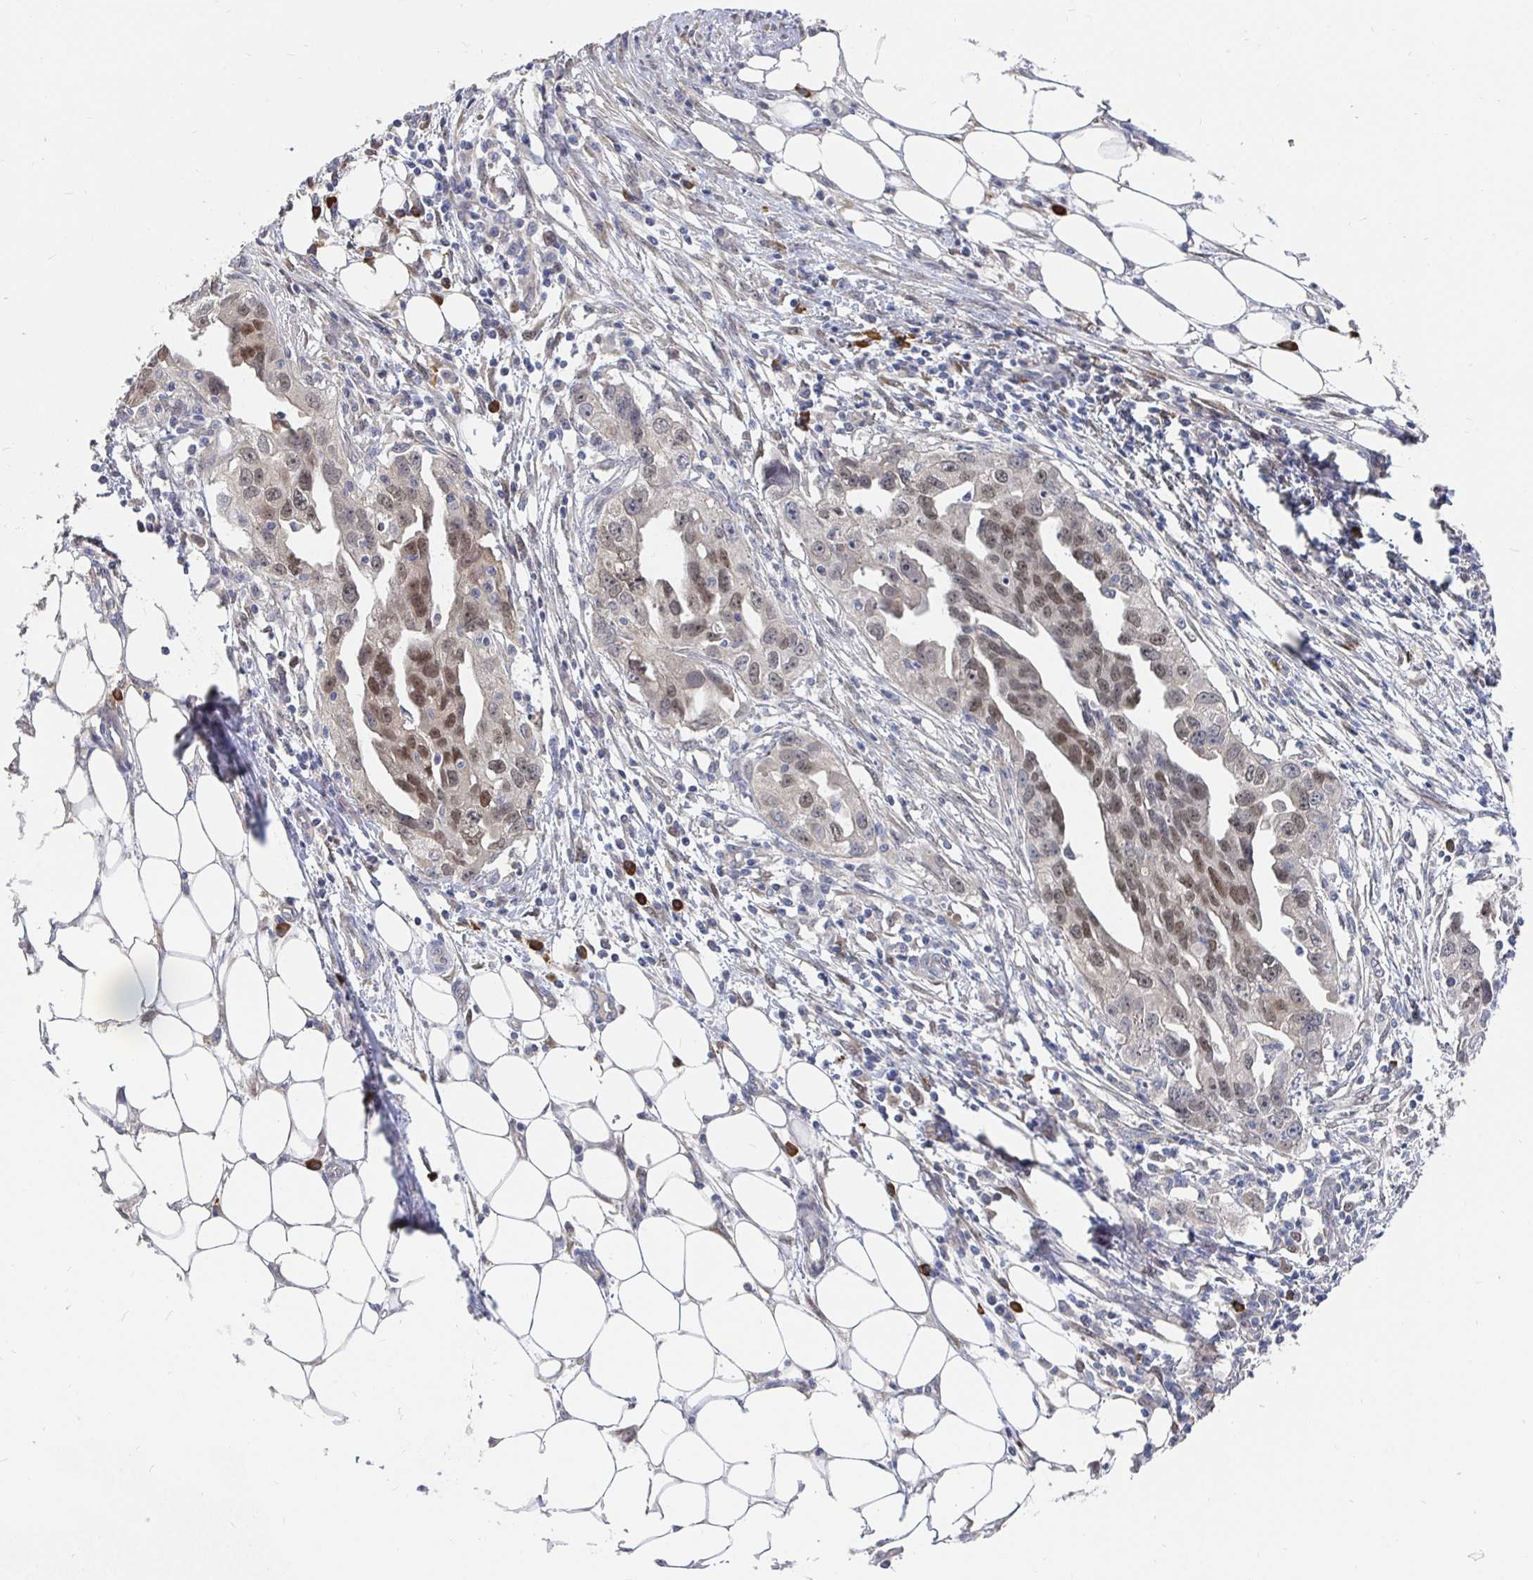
{"staining": {"intensity": "moderate", "quantity": ">75%", "location": "nuclear"}, "tissue": "ovarian cancer", "cell_type": "Tumor cells", "image_type": "cancer", "snomed": [{"axis": "morphology", "description": "Carcinoma, endometroid"}, {"axis": "morphology", "description": "Cystadenocarcinoma, serous, NOS"}, {"axis": "topography", "description": "Ovary"}], "caption": "Tumor cells show medium levels of moderate nuclear positivity in about >75% of cells in ovarian cancer.", "gene": "MEIS1", "patient": {"sex": "female", "age": 45}}